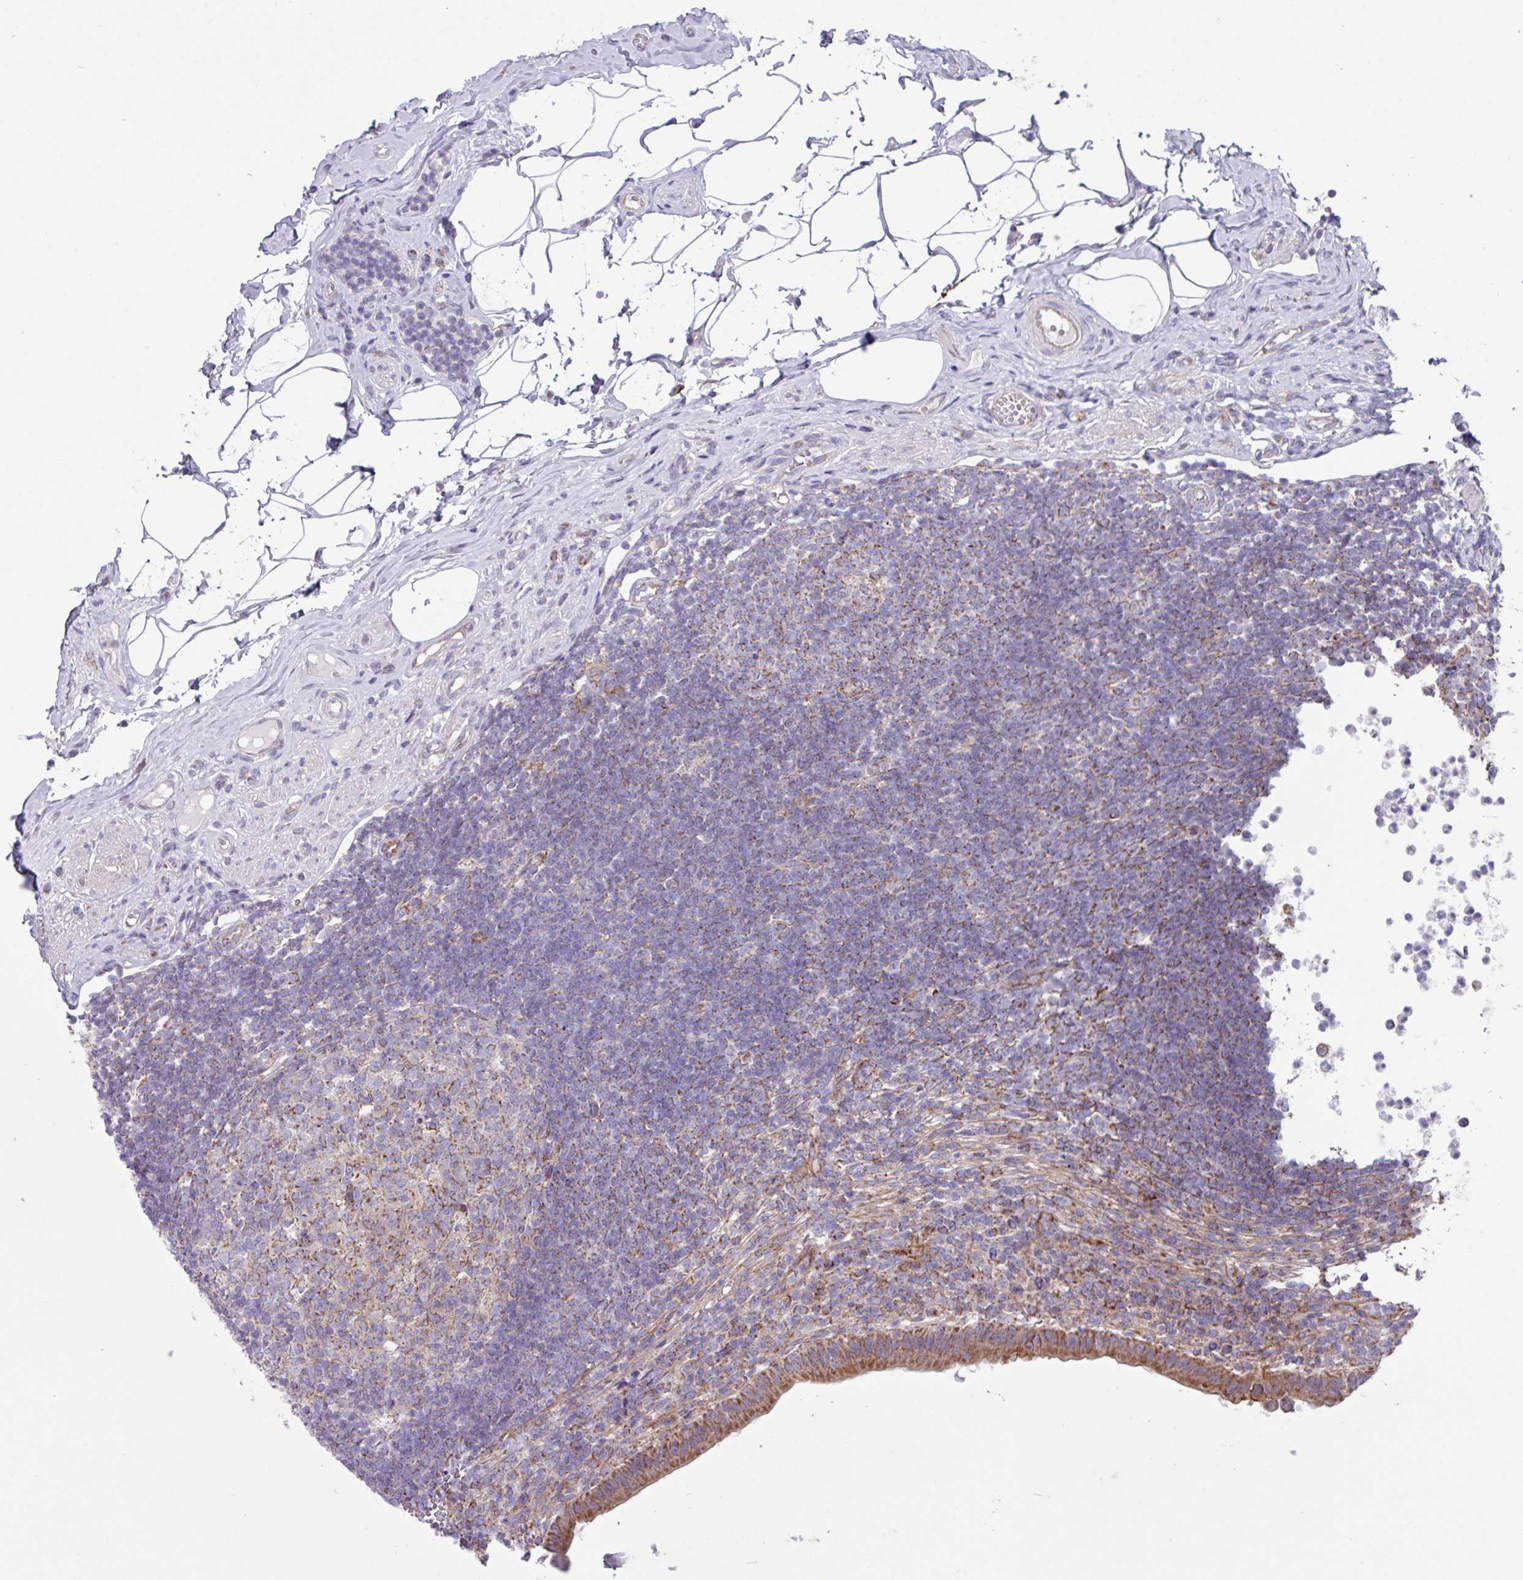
{"staining": {"intensity": "strong", "quantity": ">75%", "location": "cytoplasmic/membranous"}, "tissue": "appendix", "cell_type": "Glandular cells", "image_type": "normal", "snomed": [{"axis": "morphology", "description": "Normal tissue, NOS"}, {"axis": "topography", "description": "Appendix"}], "caption": "Protein analysis of normal appendix reveals strong cytoplasmic/membranous expression in about >75% of glandular cells. (DAB (3,3'-diaminobenzidine) = brown stain, brightfield microscopy at high magnification).", "gene": "OTULIN", "patient": {"sex": "female", "age": 56}}